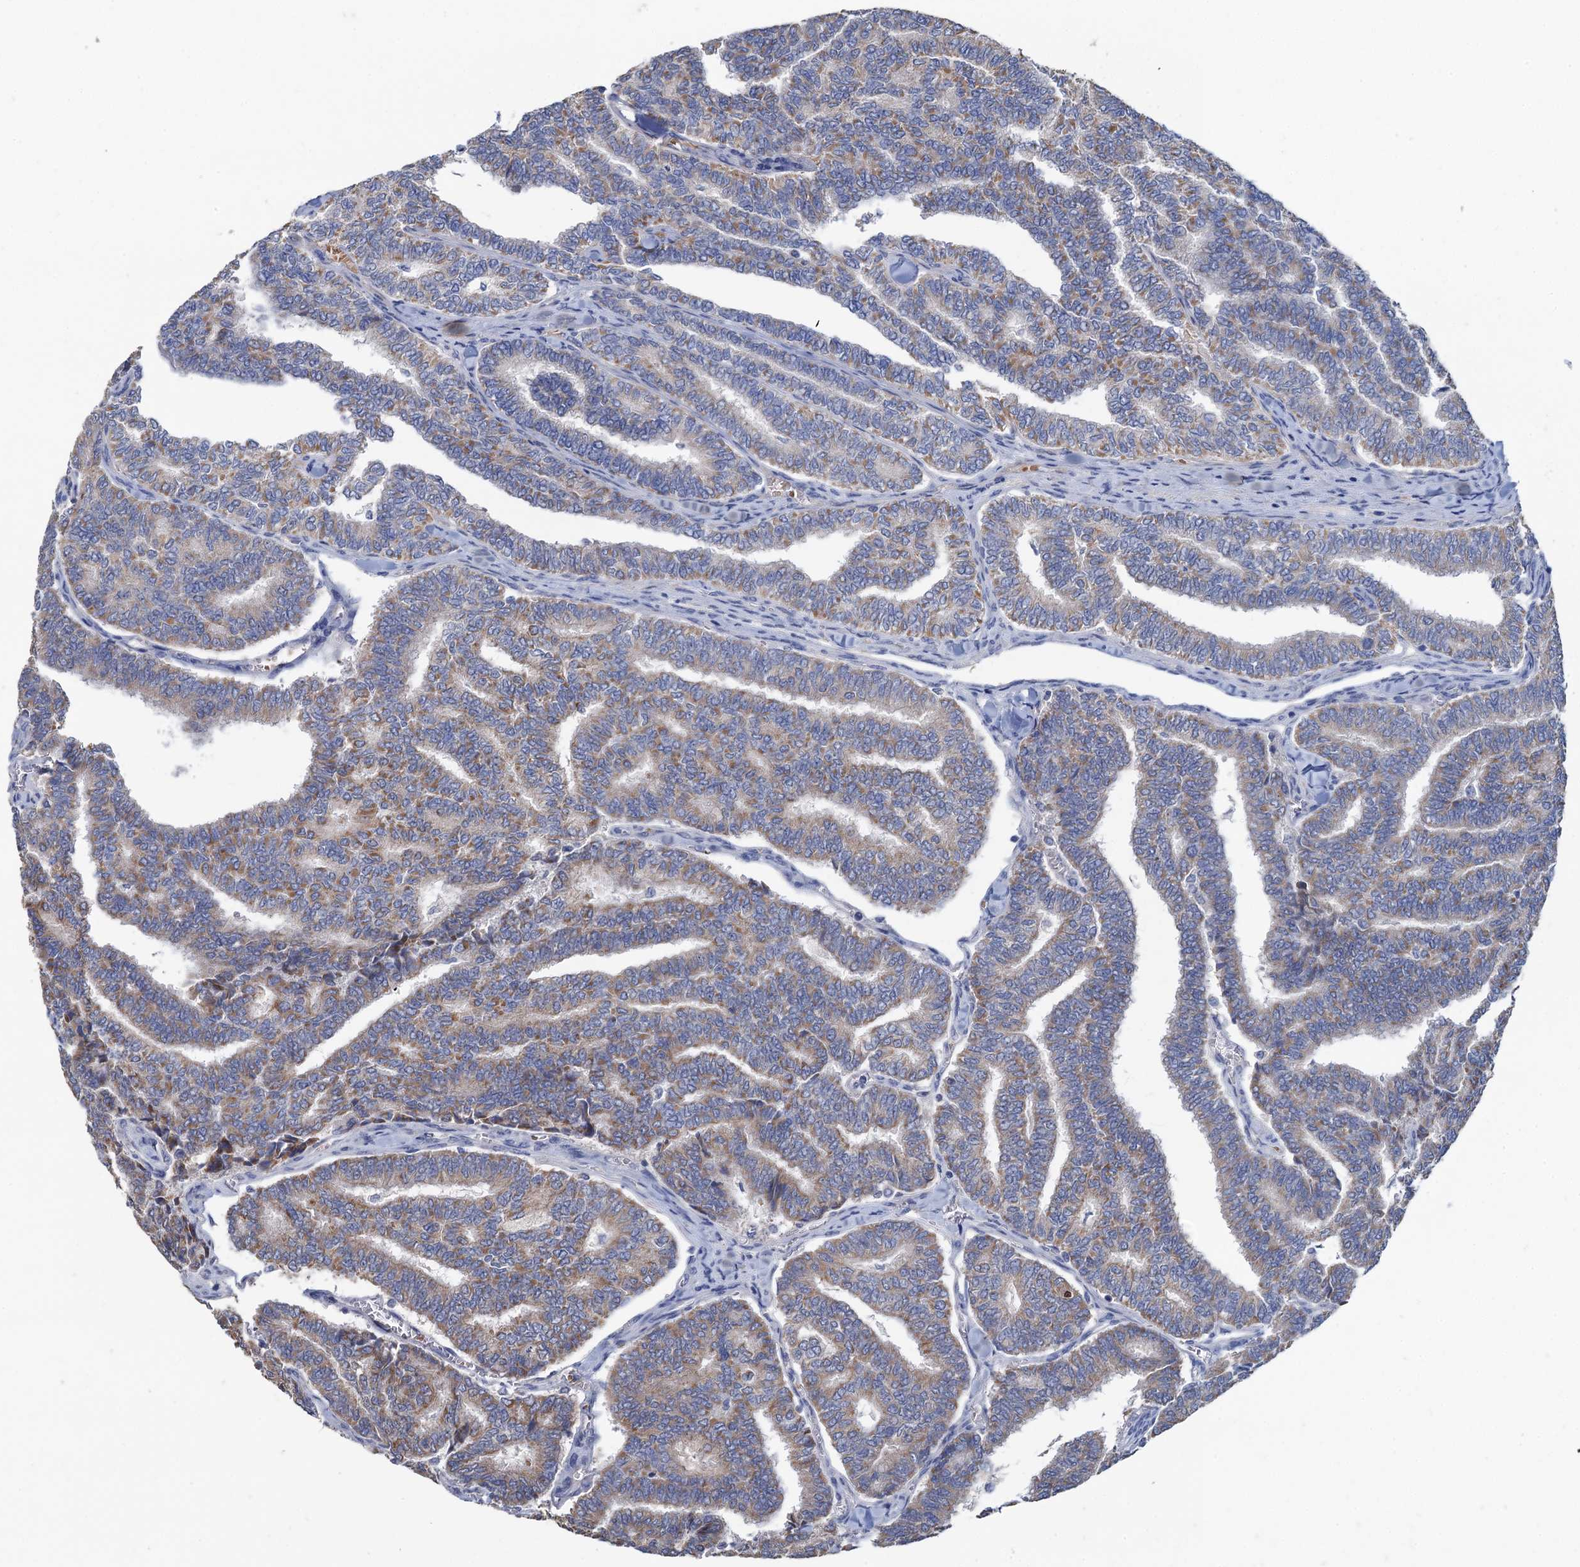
{"staining": {"intensity": "moderate", "quantity": ">75%", "location": "cytoplasmic/membranous"}, "tissue": "thyroid cancer", "cell_type": "Tumor cells", "image_type": "cancer", "snomed": [{"axis": "morphology", "description": "Papillary adenocarcinoma, NOS"}, {"axis": "topography", "description": "Thyroid gland"}], "caption": "Brown immunohistochemical staining in human thyroid papillary adenocarcinoma exhibits moderate cytoplasmic/membranous positivity in about >75% of tumor cells. Ihc stains the protein of interest in brown and the nuclei are stained blue.", "gene": "SMCO3", "patient": {"sex": "female", "age": 35}}